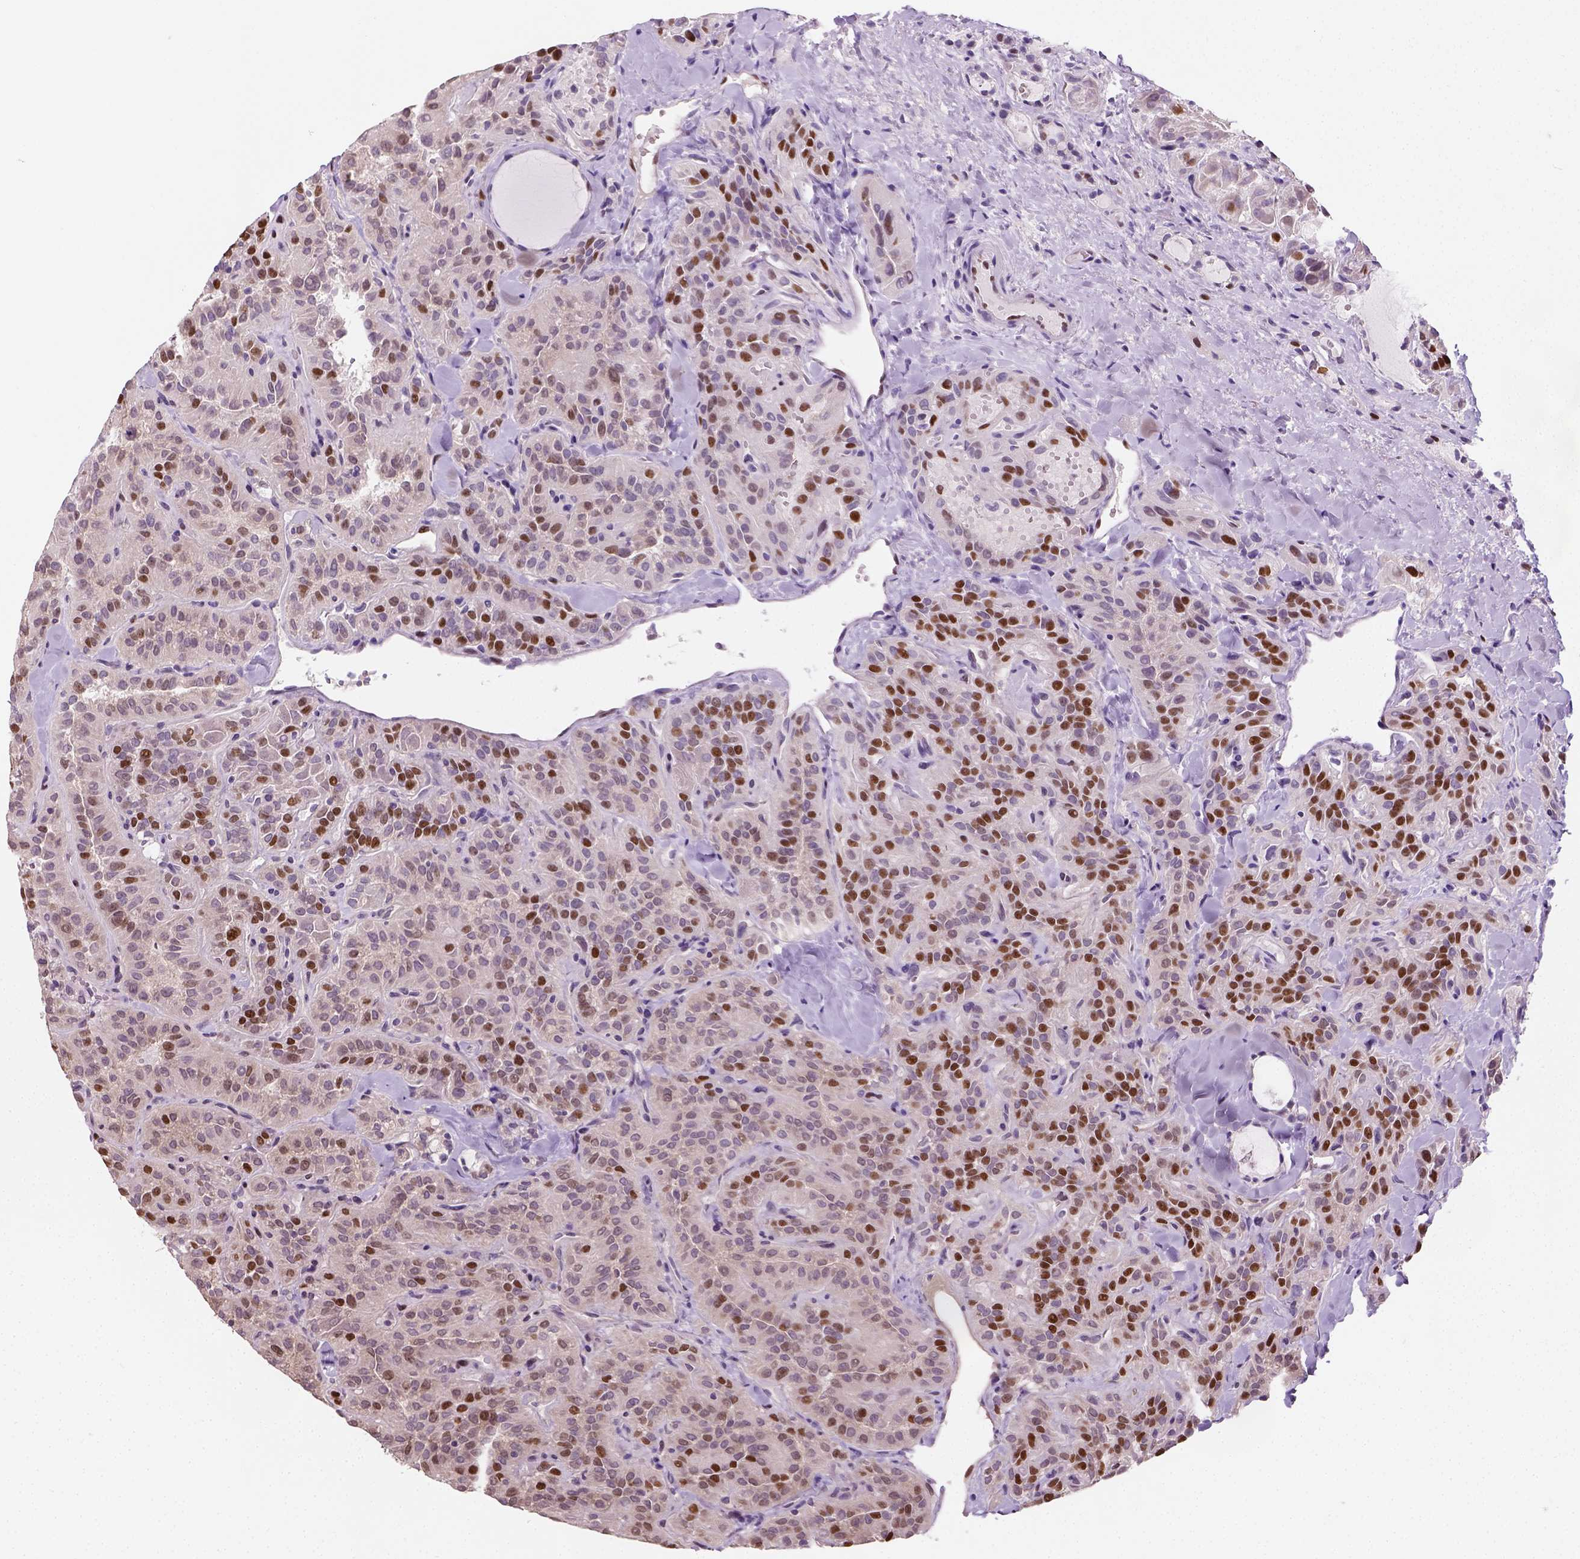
{"staining": {"intensity": "moderate", "quantity": "25%-75%", "location": "nuclear"}, "tissue": "thyroid cancer", "cell_type": "Tumor cells", "image_type": "cancer", "snomed": [{"axis": "morphology", "description": "Papillary adenocarcinoma, NOS"}, {"axis": "topography", "description": "Thyroid gland"}], "caption": "Protein staining reveals moderate nuclear expression in approximately 25%-75% of tumor cells in thyroid cancer.", "gene": "C1orf112", "patient": {"sex": "female", "age": 45}}